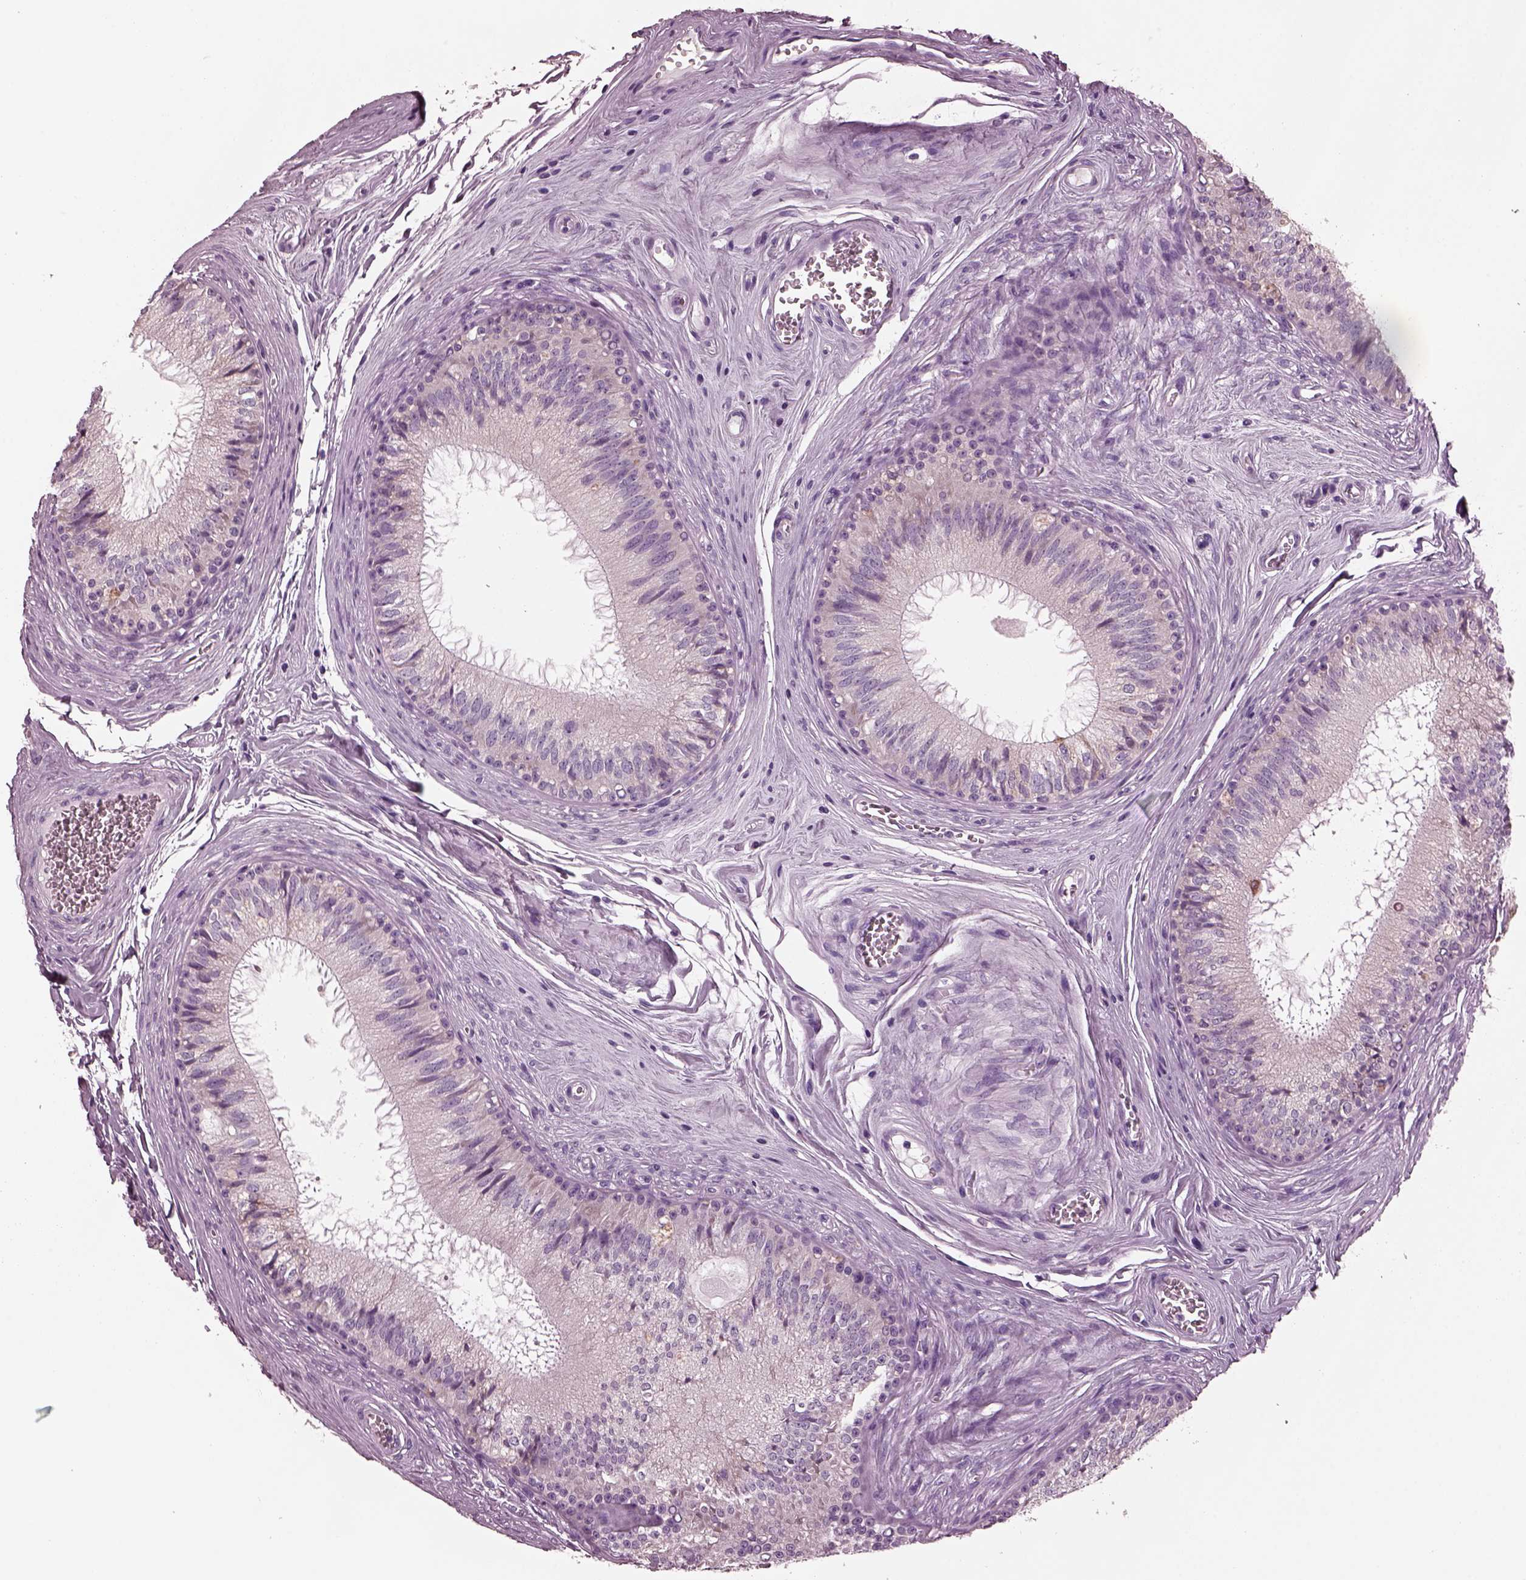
{"staining": {"intensity": "negative", "quantity": "none", "location": "none"}, "tissue": "epididymis", "cell_type": "Glandular cells", "image_type": "normal", "snomed": [{"axis": "morphology", "description": "Normal tissue, NOS"}, {"axis": "topography", "description": "Epididymis"}], "caption": "Histopathology image shows no significant protein staining in glandular cells of unremarkable epididymis.", "gene": "AP4M1", "patient": {"sex": "male", "age": 37}}